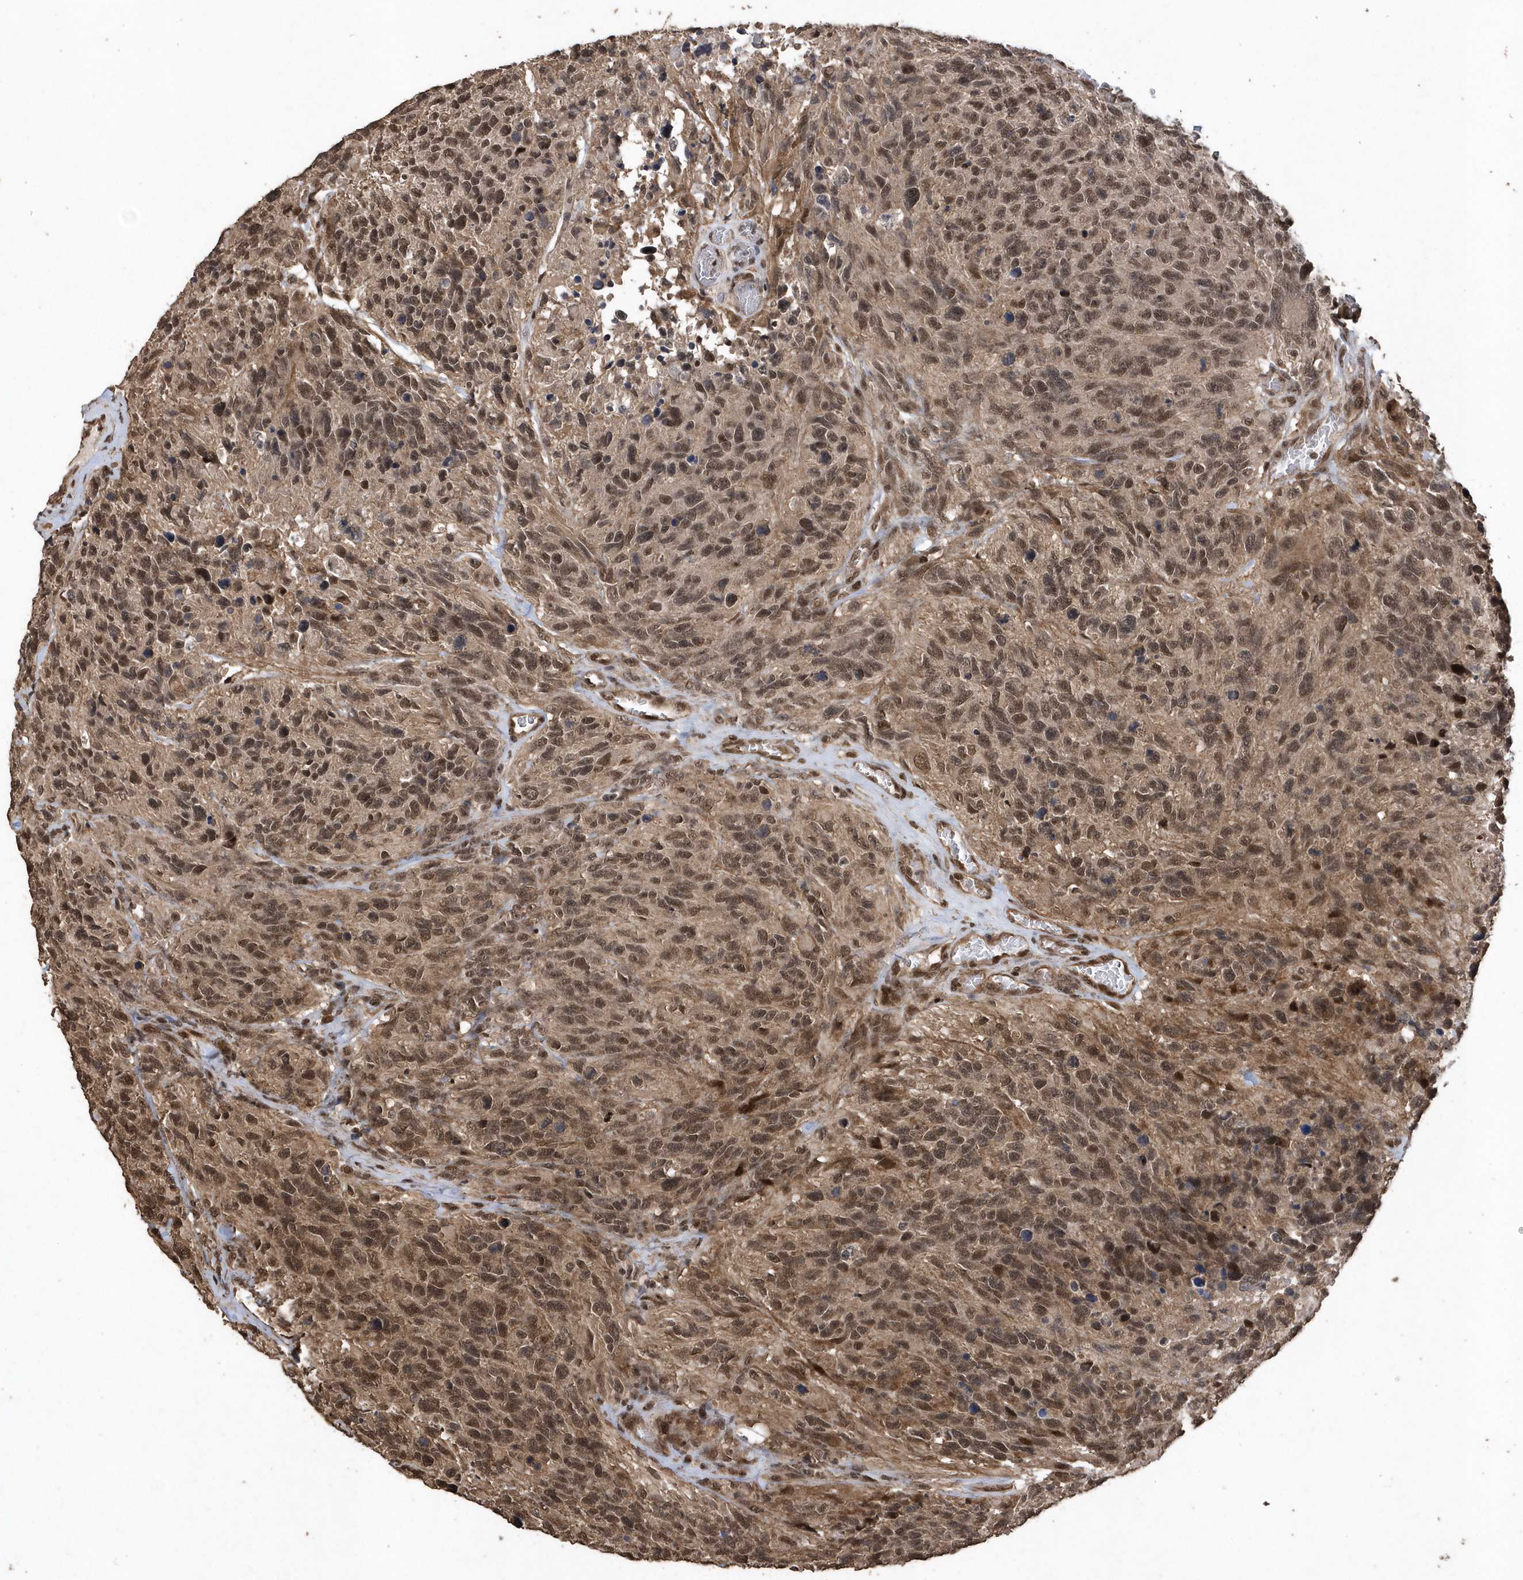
{"staining": {"intensity": "moderate", "quantity": ">75%", "location": "nuclear"}, "tissue": "glioma", "cell_type": "Tumor cells", "image_type": "cancer", "snomed": [{"axis": "morphology", "description": "Glioma, malignant, High grade"}, {"axis": "topography", "description": "Brain"}], "caption": "High-grade glioma (malignant) stained for a protein reveals moderate nuclear positivity in tumor cells.", "gene": "INTS12", "patient": {"sex": "male", "age": 69}}